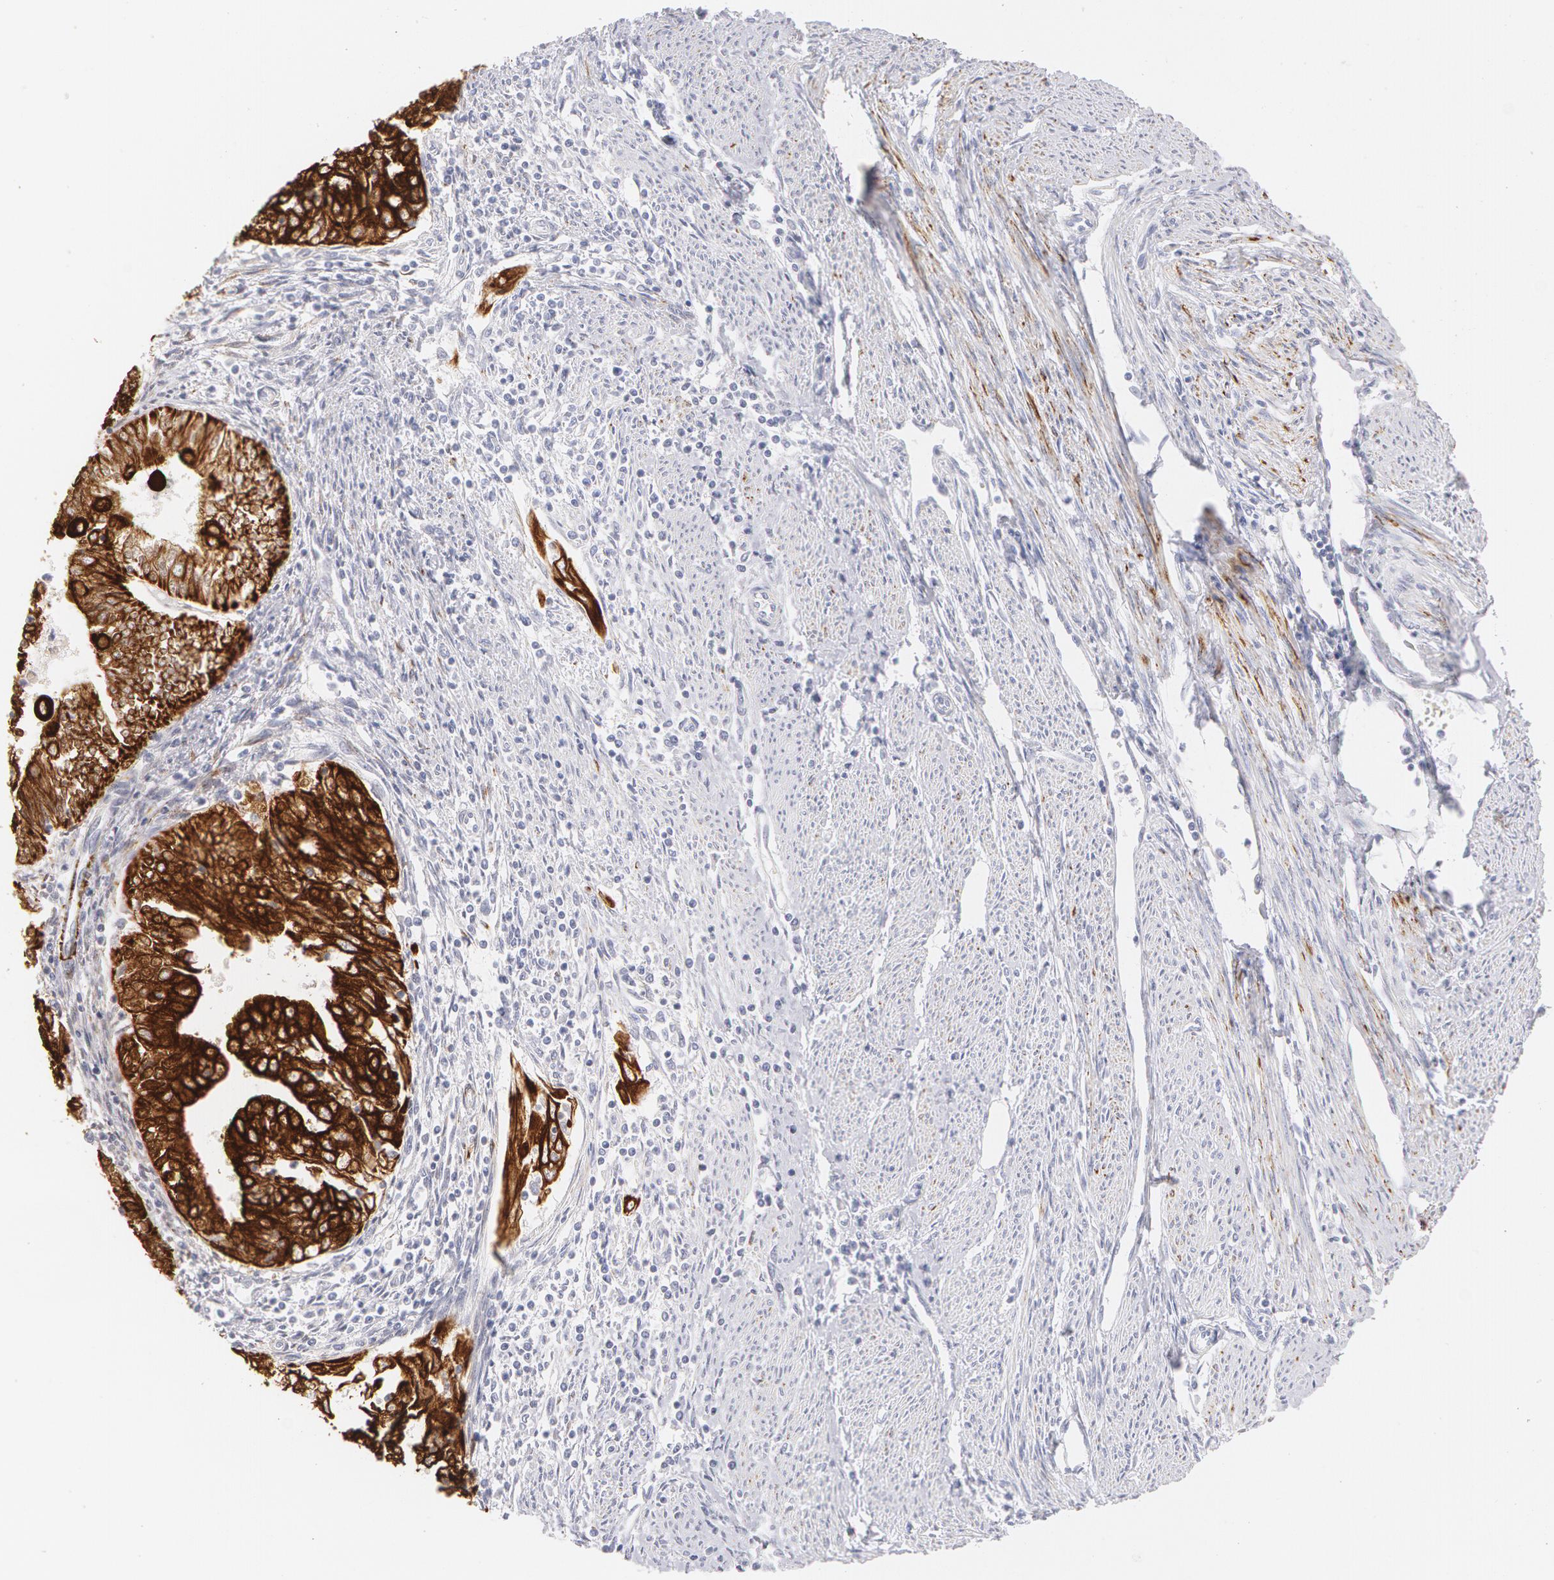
{"staining": {"intensity": "moderate", "quantity": ">75%", "location": "cytoplasmic/membranous"}, "tissue": "endometrial cancer", "cell_type": "Tumor cells", "image_type": "cancer", "snomed": [{"axis": "morphology", "description": "Adenocarcinoma, NOS"}, {"axis": "topography", "description": "Endometrium"}], "caption": "Human endometrial cancer (adenocarcinoma) stained with a brown dye displays moderate cytoplasmic/membranous positive staining in approximately >75% of tumor cells.", "gene": "KRT8", "patient": {"sex": "female", "age": 75}}